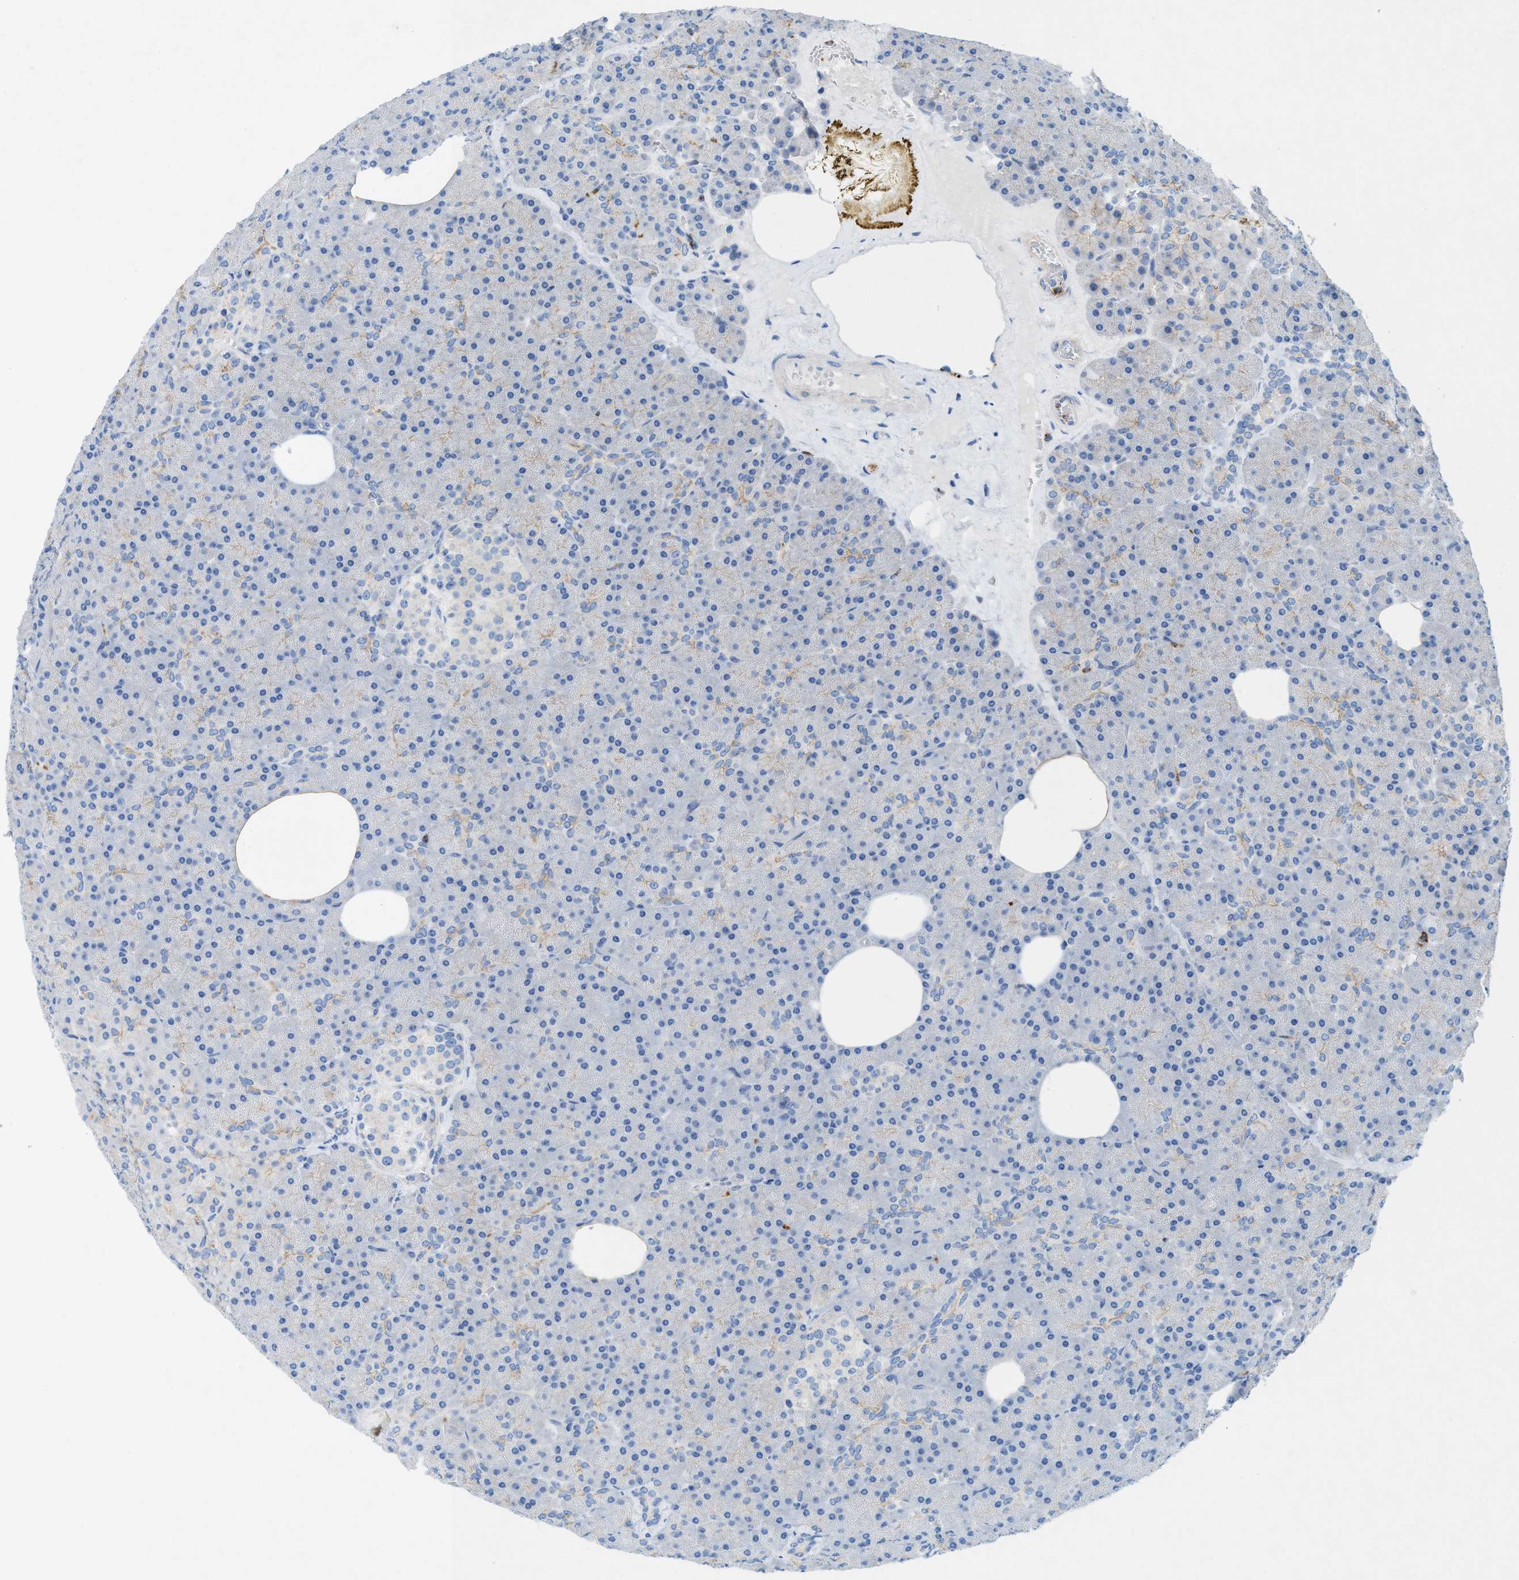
{"staining": {"intensity": "weak", "quantity": "<25%", "location": "cytoplasmic/membranous"}, "tissue": "pancreas", "cell_type": "Exocrine glandular cells", "image_type": "normal", "snomed": [{"axis": "morphology", "description": "Normal tissue, NOS"}, {"axis": "morphology", "description": "Carcinoid, malignant, NOS"}, {"axis": "topography", "description": "Pancreas"}], "caption": "A high-resolution image shows immunohistochemistry (IHC) staining of normal pancreas, which displays no significant expression in exocrine glandular cells. (DAB immunohistochemistry with hematoxylin counter stain).", "gene": "CKLF", "patient": {"sex": "female", "age": 35}}